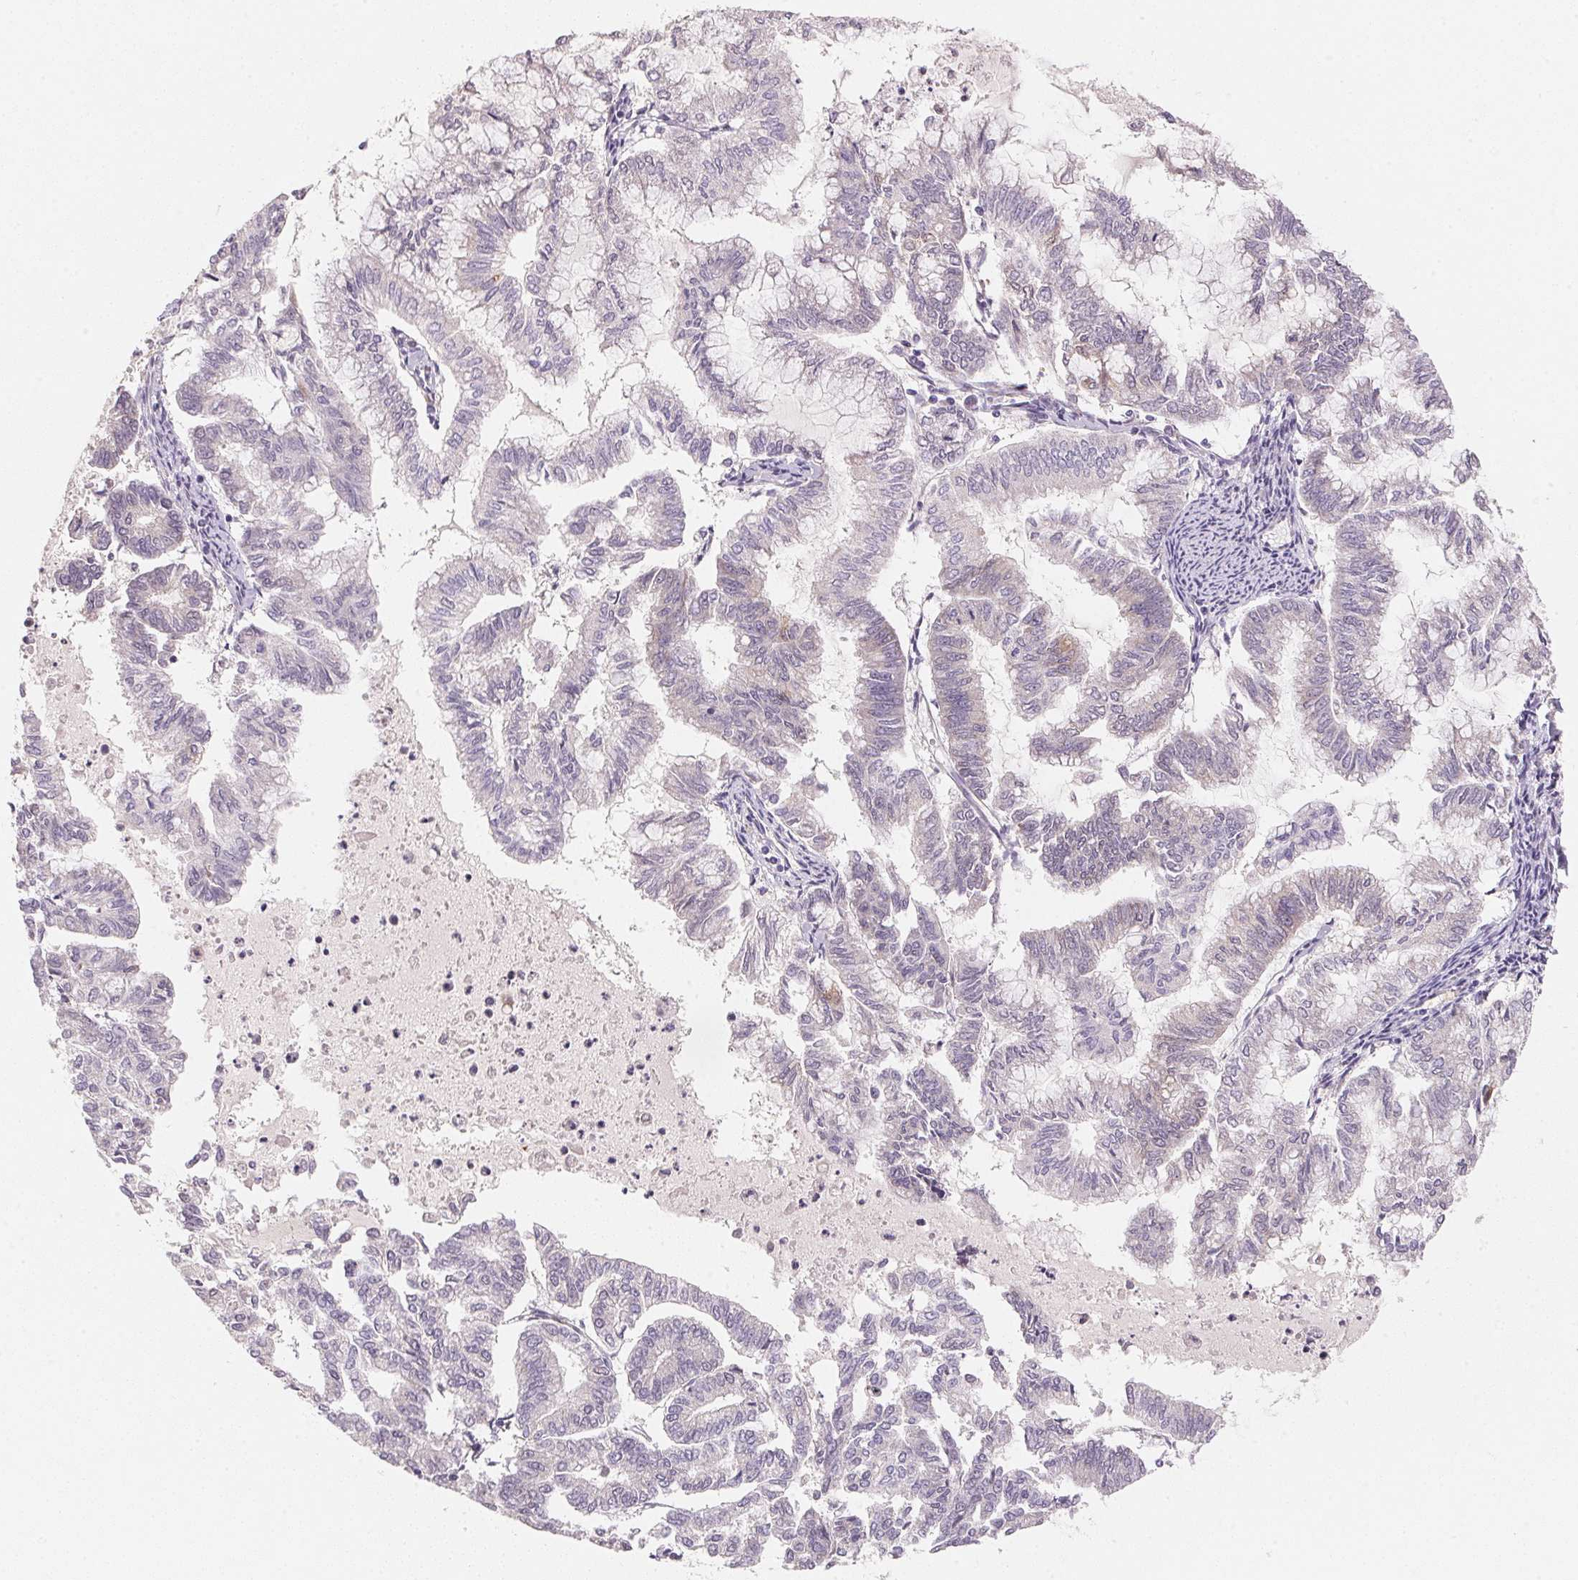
{"staining": {"intensity": "negative", "quantity": "none", "location": "none"}, "tissue": "endometrial cancer", "cell_type": "Tumor cells", "image_type": "cancer", "snomed": [{"axis": "morphology", "description": "Adenocarcinoma, NOS"}, {"axis": "topography", "description": "Endometrium"}], "caption": "IHC histopathology image of neoplastic tissue: human adenocarcinoma (endometrial) stained with DAB (3,3'-diaminobenzidine) exhibits no significant protein staining in tumor cells. (Stains: DAB (3,3'-diaminobenzidine) immunohistochemistry (IHC) with hematoxylin counter stain, Microscopy: brightfield microscopy at high magnification).", "gene": "EI24", "patient": {"sex": "female", "age": 79}}